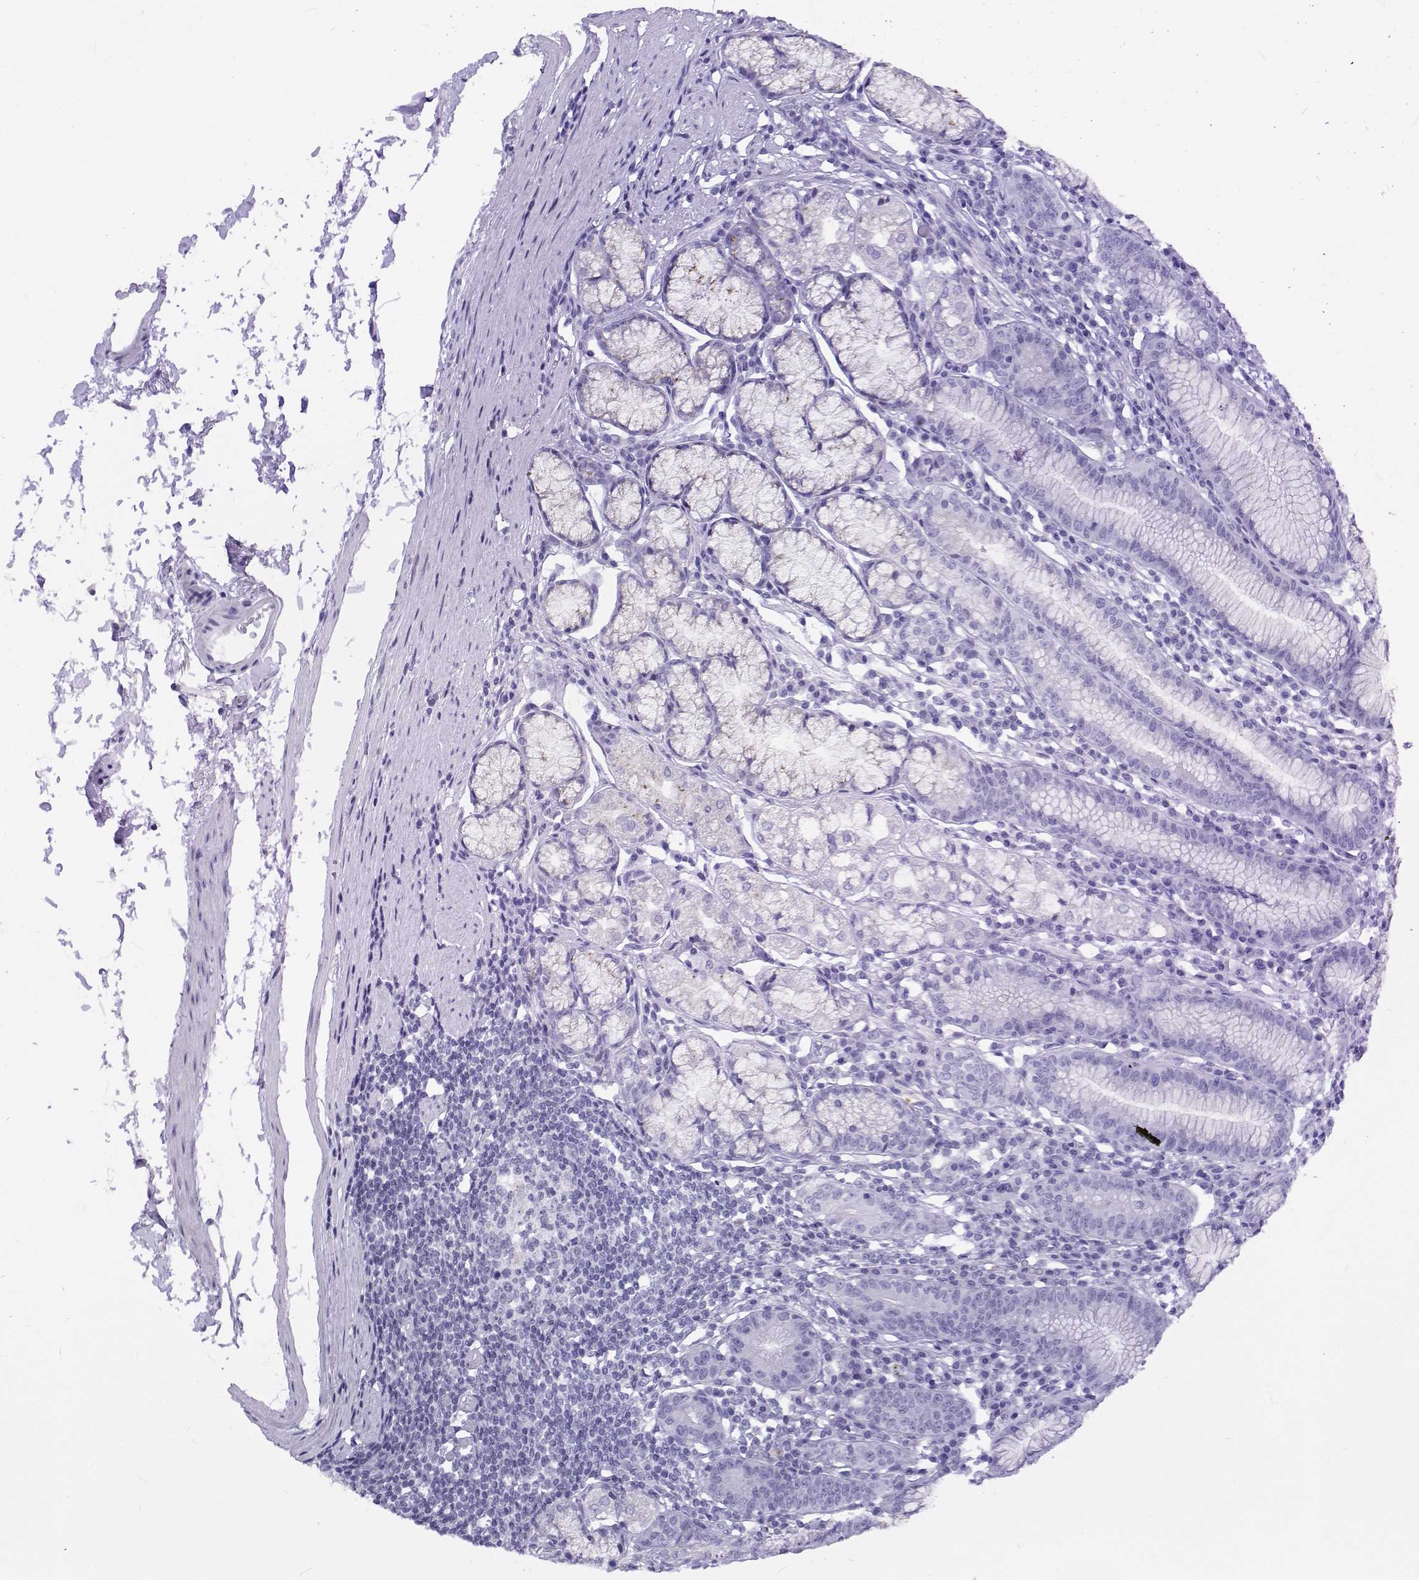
{"staining": {"intensity": "negative", "quantity": "none", "location": "none"}, "tissue": "stomach", "cell_type": "Glandular cells", "image_type": "normal", "snomed": [{"axis": "morphology", "description": "Normal tissue, NOS"}, {"axis": "topography", "description": "Stomach"}], "caption": "Immunohistochemical staining of normal stomach exhibits no significant staining in glandular cells.", "gene": "NCR2", "patient": {"sex": "male", "age": 55}}